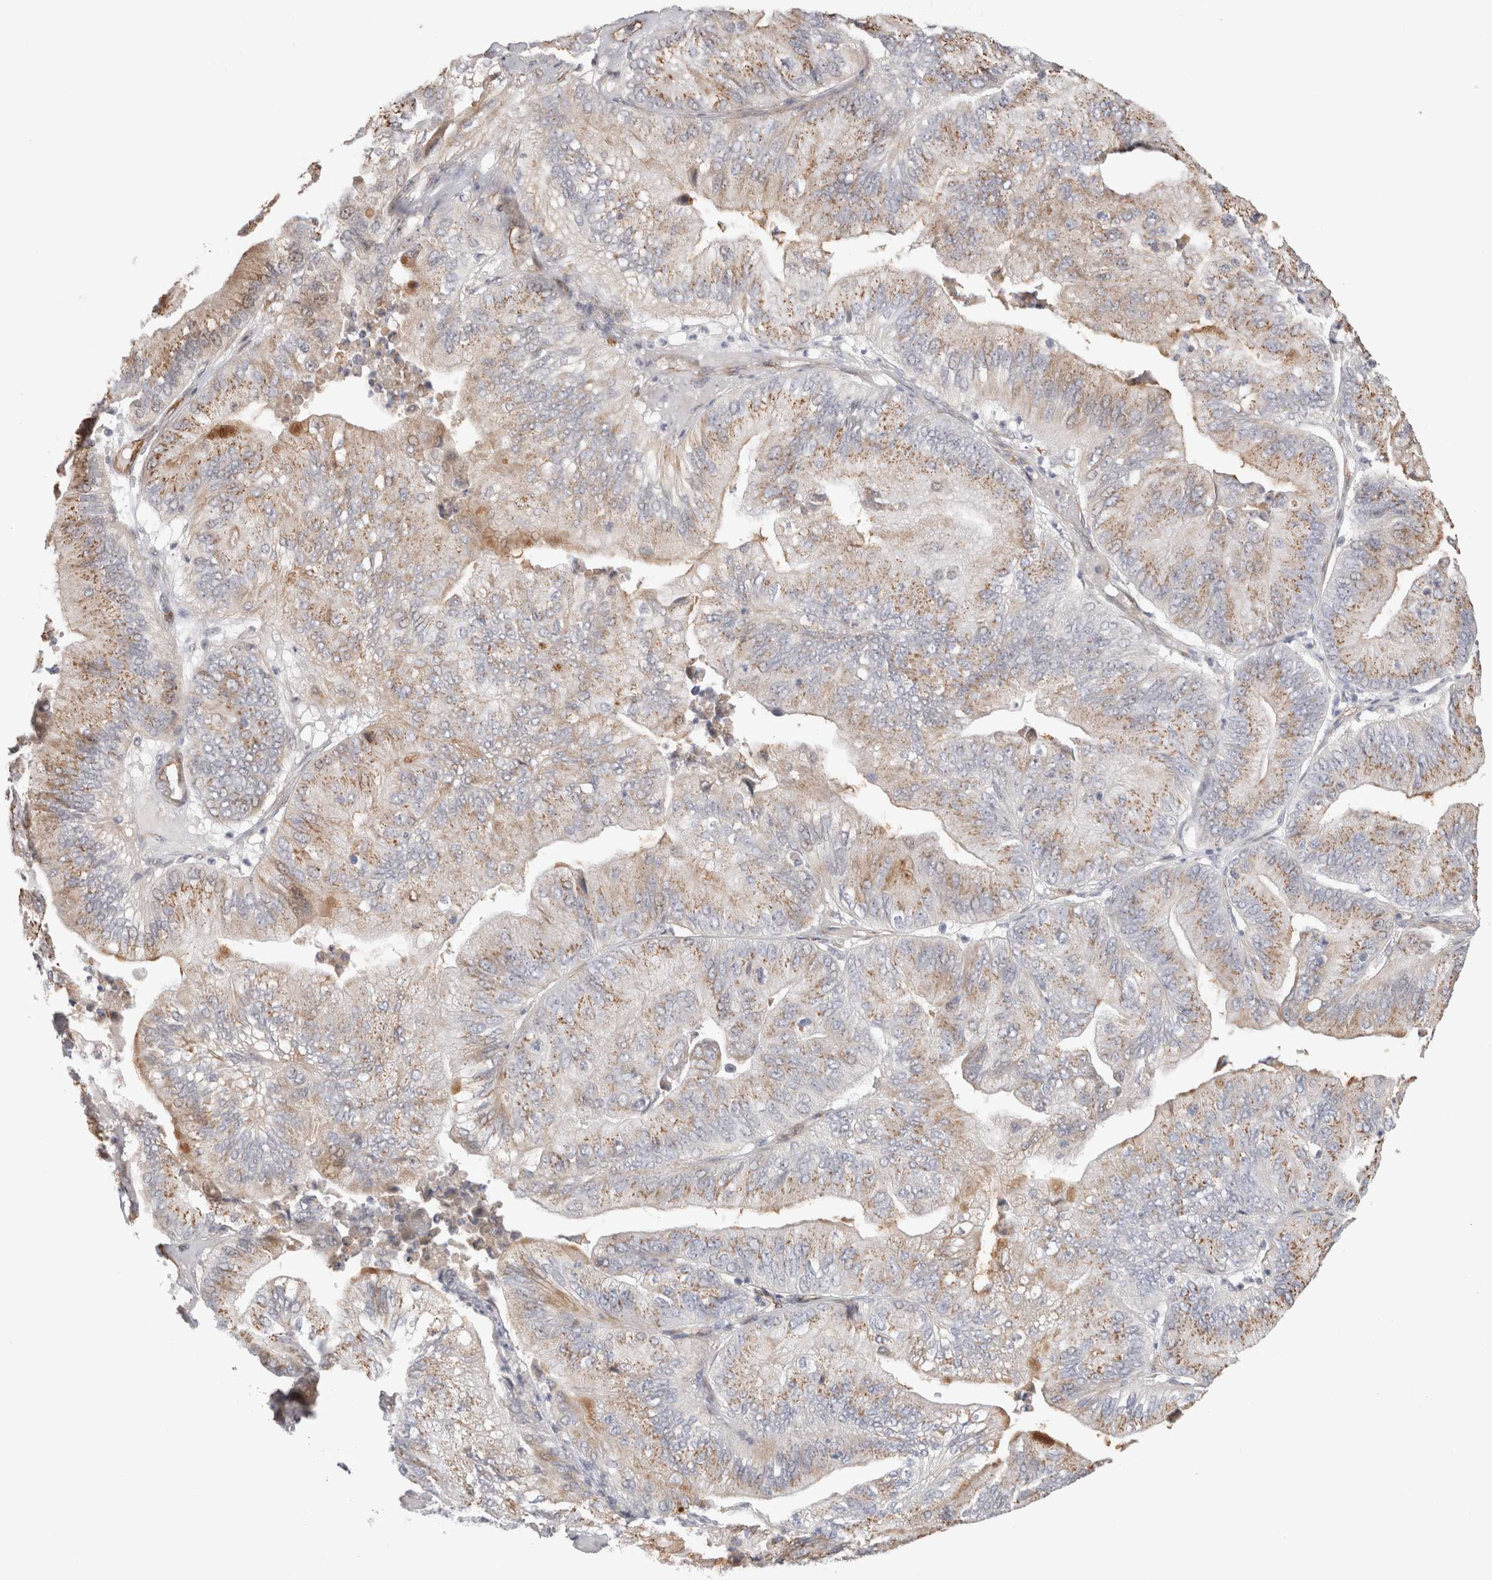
{"staining": {"intensity": "moderate", "quantity": ">75%", "location": "cytoplasmic/membranous"}, "tissue": "ovarian cancer", "cell_type": "Tumor cells", "image_type": "cancer", "snomed": [{"axis": "morphology", "description": "Cystadenocarcinoma, mucinous, NOS"}, {"axis": "topography", "description": "Ovary"}], "caption": "An immunohistochemistry photomicrograph of tumor tissue is shown. Protein staining in brown labels moderate cytoplasmic/membranous positivity in ovarian cancer within tumor cells.", "gene": "CAAP1", "patient": {"sex": "female", "age": 61}}